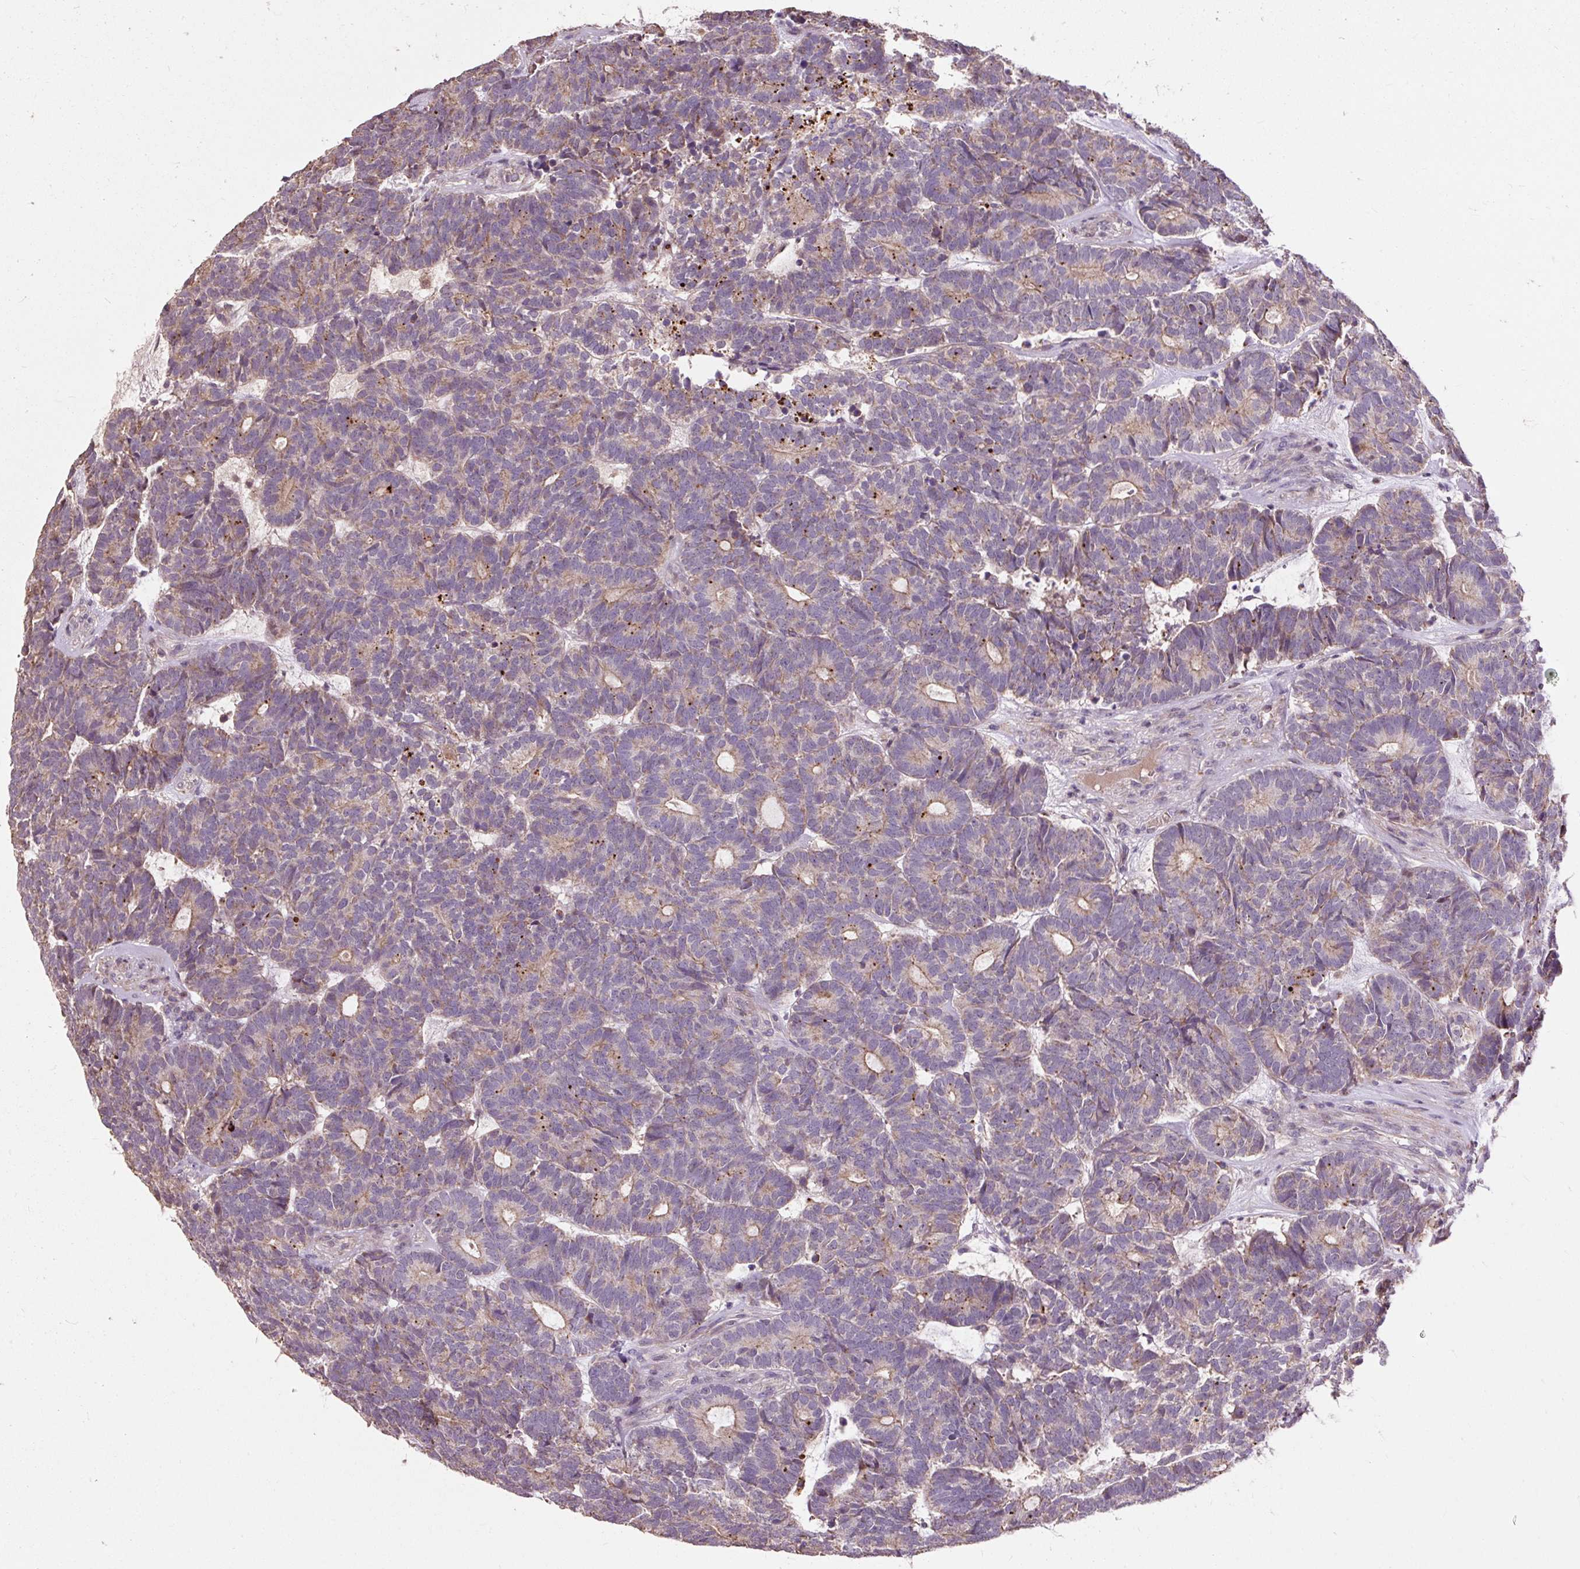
{"staining": {"intensity": "weak", "quantity": ">75%", "location": "cytoplasmic/membranous"}, "tissue": "head and neck cancer", "cell_type": "Tumor cells", "image_type": "cancer", "snomed": [{"axis": "morphology", "description": "Adenocarcinoma, NOS"}, {"axis": "topography", "description": "Head-Neck"}], "caption": "An immunohistochemistry (IHC) photomicrograph of tumor tissue is shown. Protein staining in brown highlights weak cytoplasmic/membranous positivity in adenocarcinoma (head and neck) within tumor cells.", "gene": "PRIMPOL", "patient": {"sex": "female", "age": 81}}